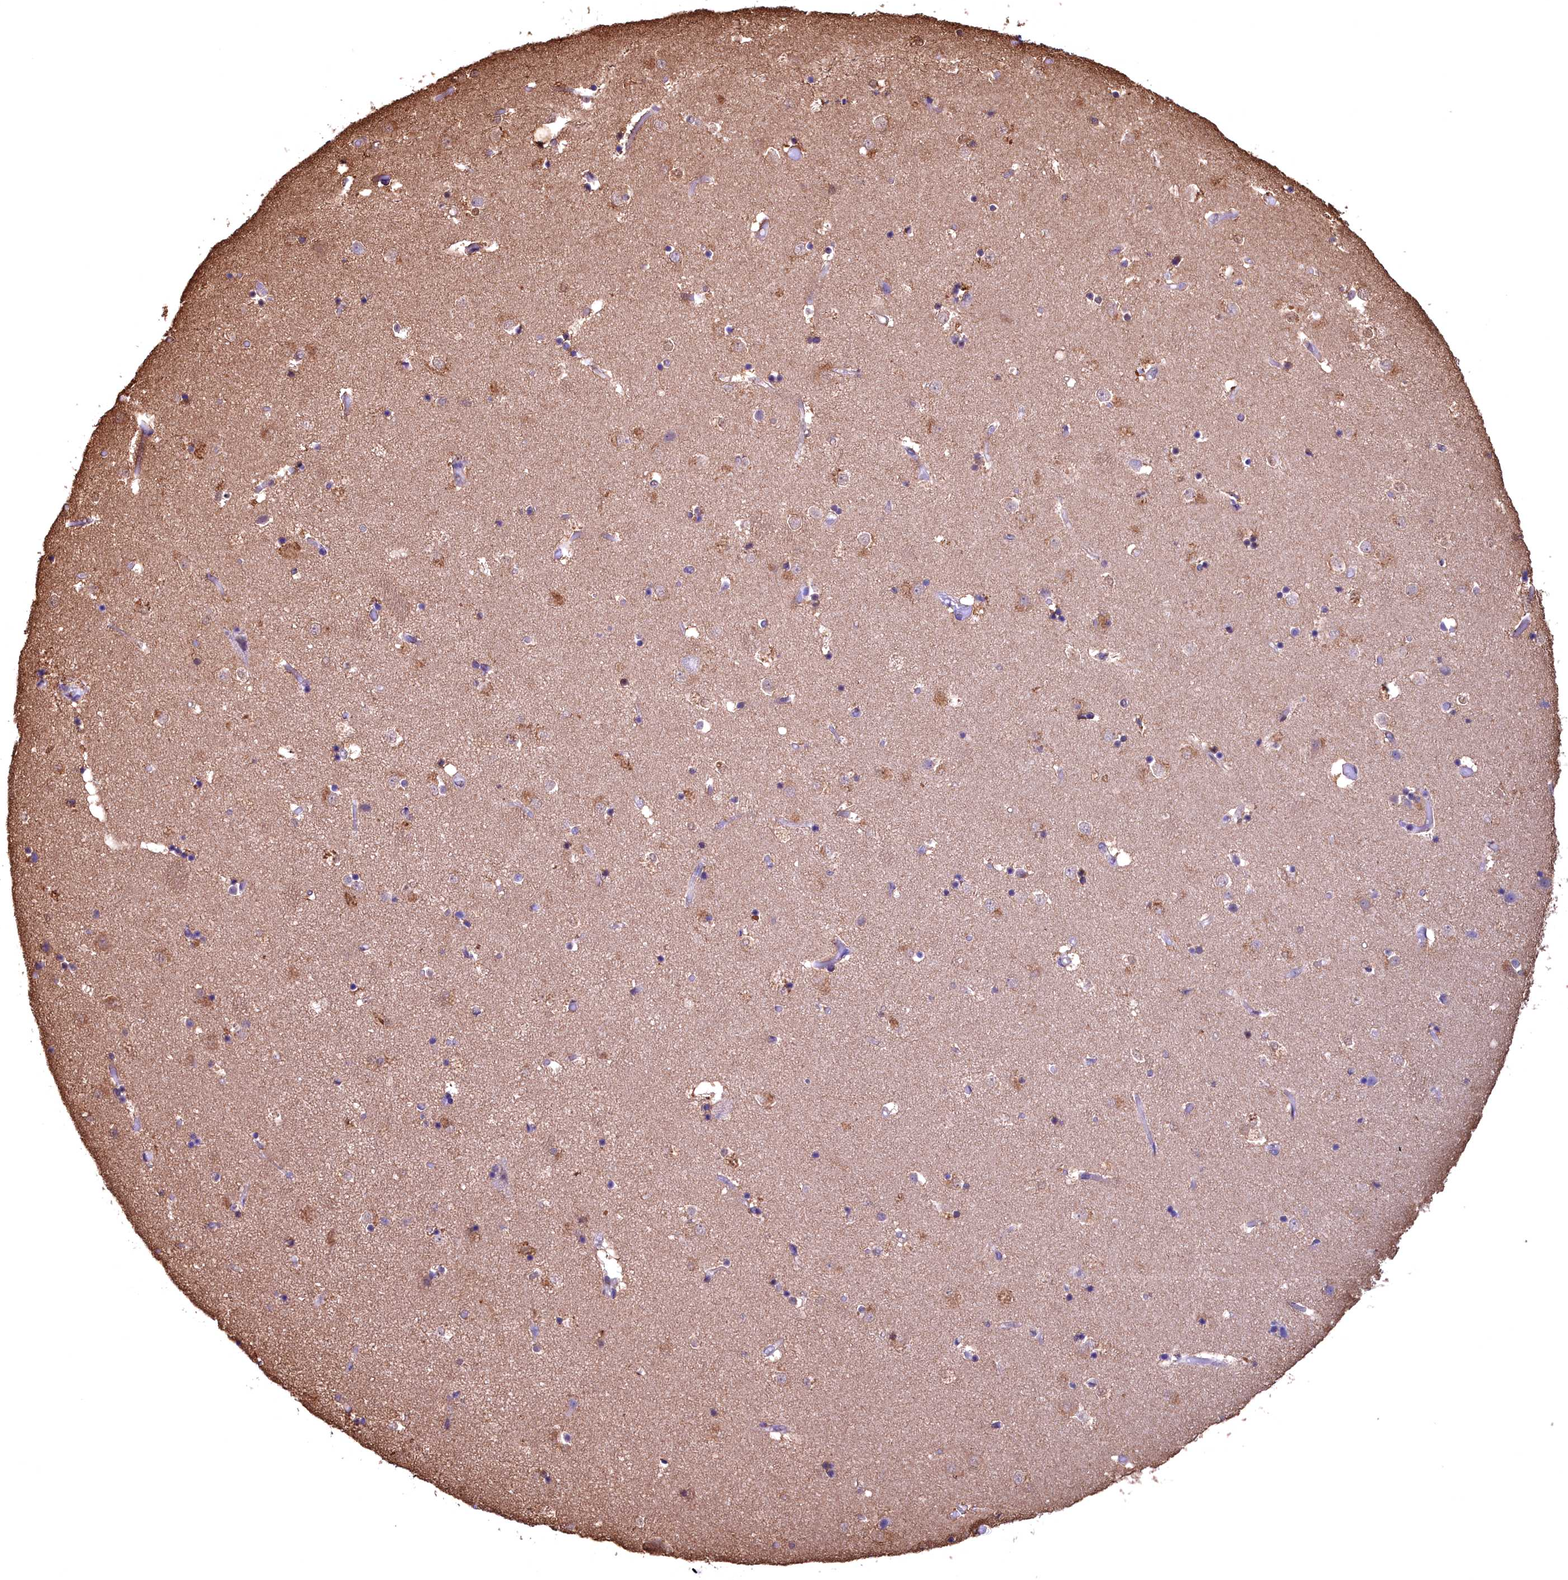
{"staining": {"intensity": "weak", "quantity": "<25%", "location": "cytoplasmic/membranous"}, "tissue": "caudate", "cell_type": "Glial cells", "image_type": "normal", "snomed": [{"axis": "morphology", "description": "Normal tissue, NOS"}, {"axis": "topography", "description": "Lateral ventricle wall"}], "caption": "Immunohistochemical staining of benign human caudate displays no significant expression in glial cells. (DAB (3,3'-diaminobenzidine) immunohistochemistry with hematoxylin counter stain).", "gene": "GAPDH", "patient": {"sex": "female", "age": 52}}